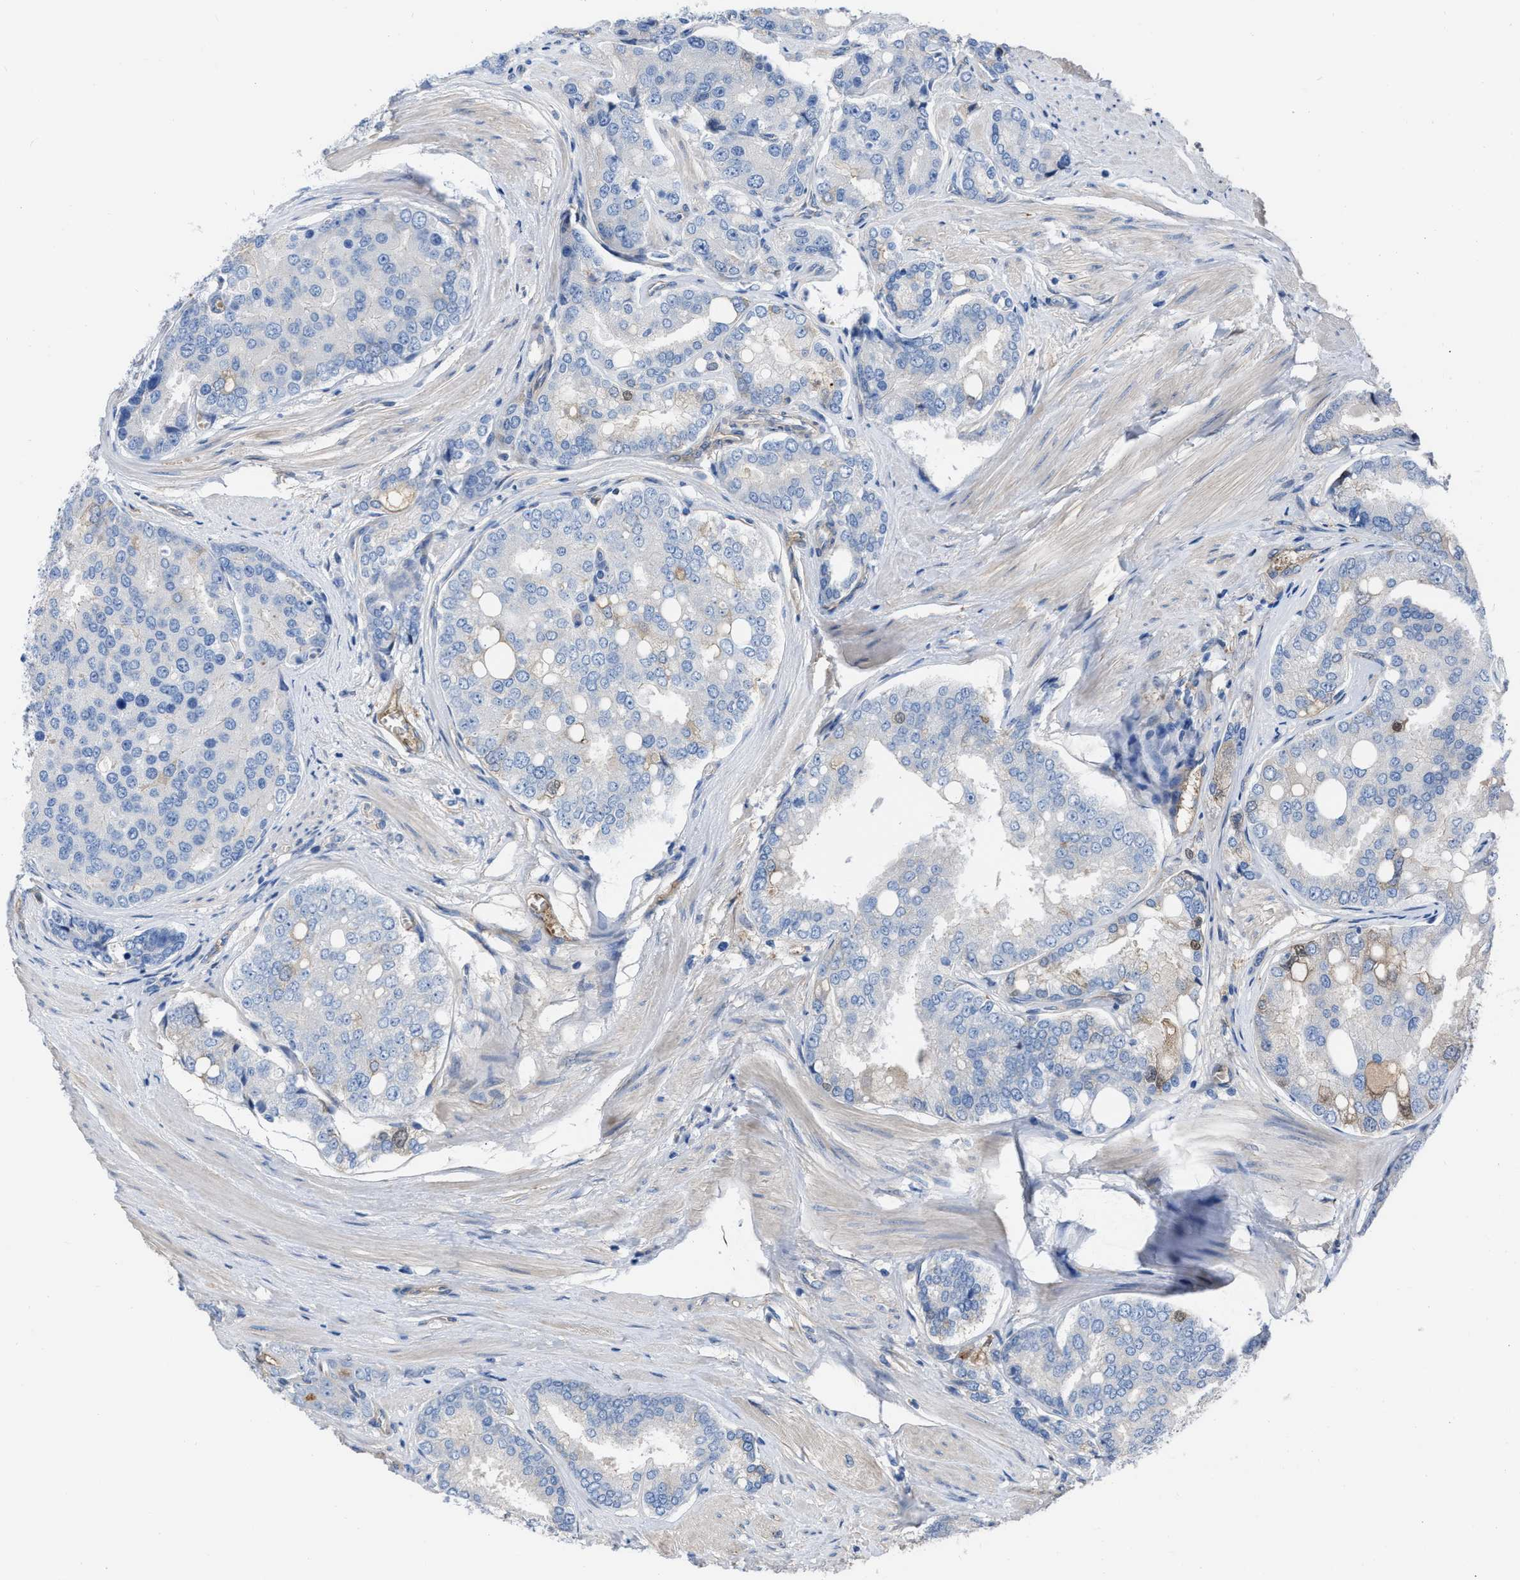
{"staining": {"intensity": "weak", "quantity": "<25%", "location": "cytoplasmic/membranous"}, "tissue": "prostate cancer", "cell_type": "Tumor cells", "image_type": "cancer", "snomed": [{"axis": "morphology", "description": "Adenocarcinoma, High grade"}, {"axis": "topography", "description": "Prostate"}], "caption": "Micrograph shows no protein staining in tumor cells of prostate adenocarcinoma (high-grade) tissue. The staining is performed using DAB (3,3'-diaminobenzidine) brown chromogen with nuclei counter-stained in using hematoxylin.", "gene": "TRIOBP", "patient": {"sex": "male", "age": 50}}